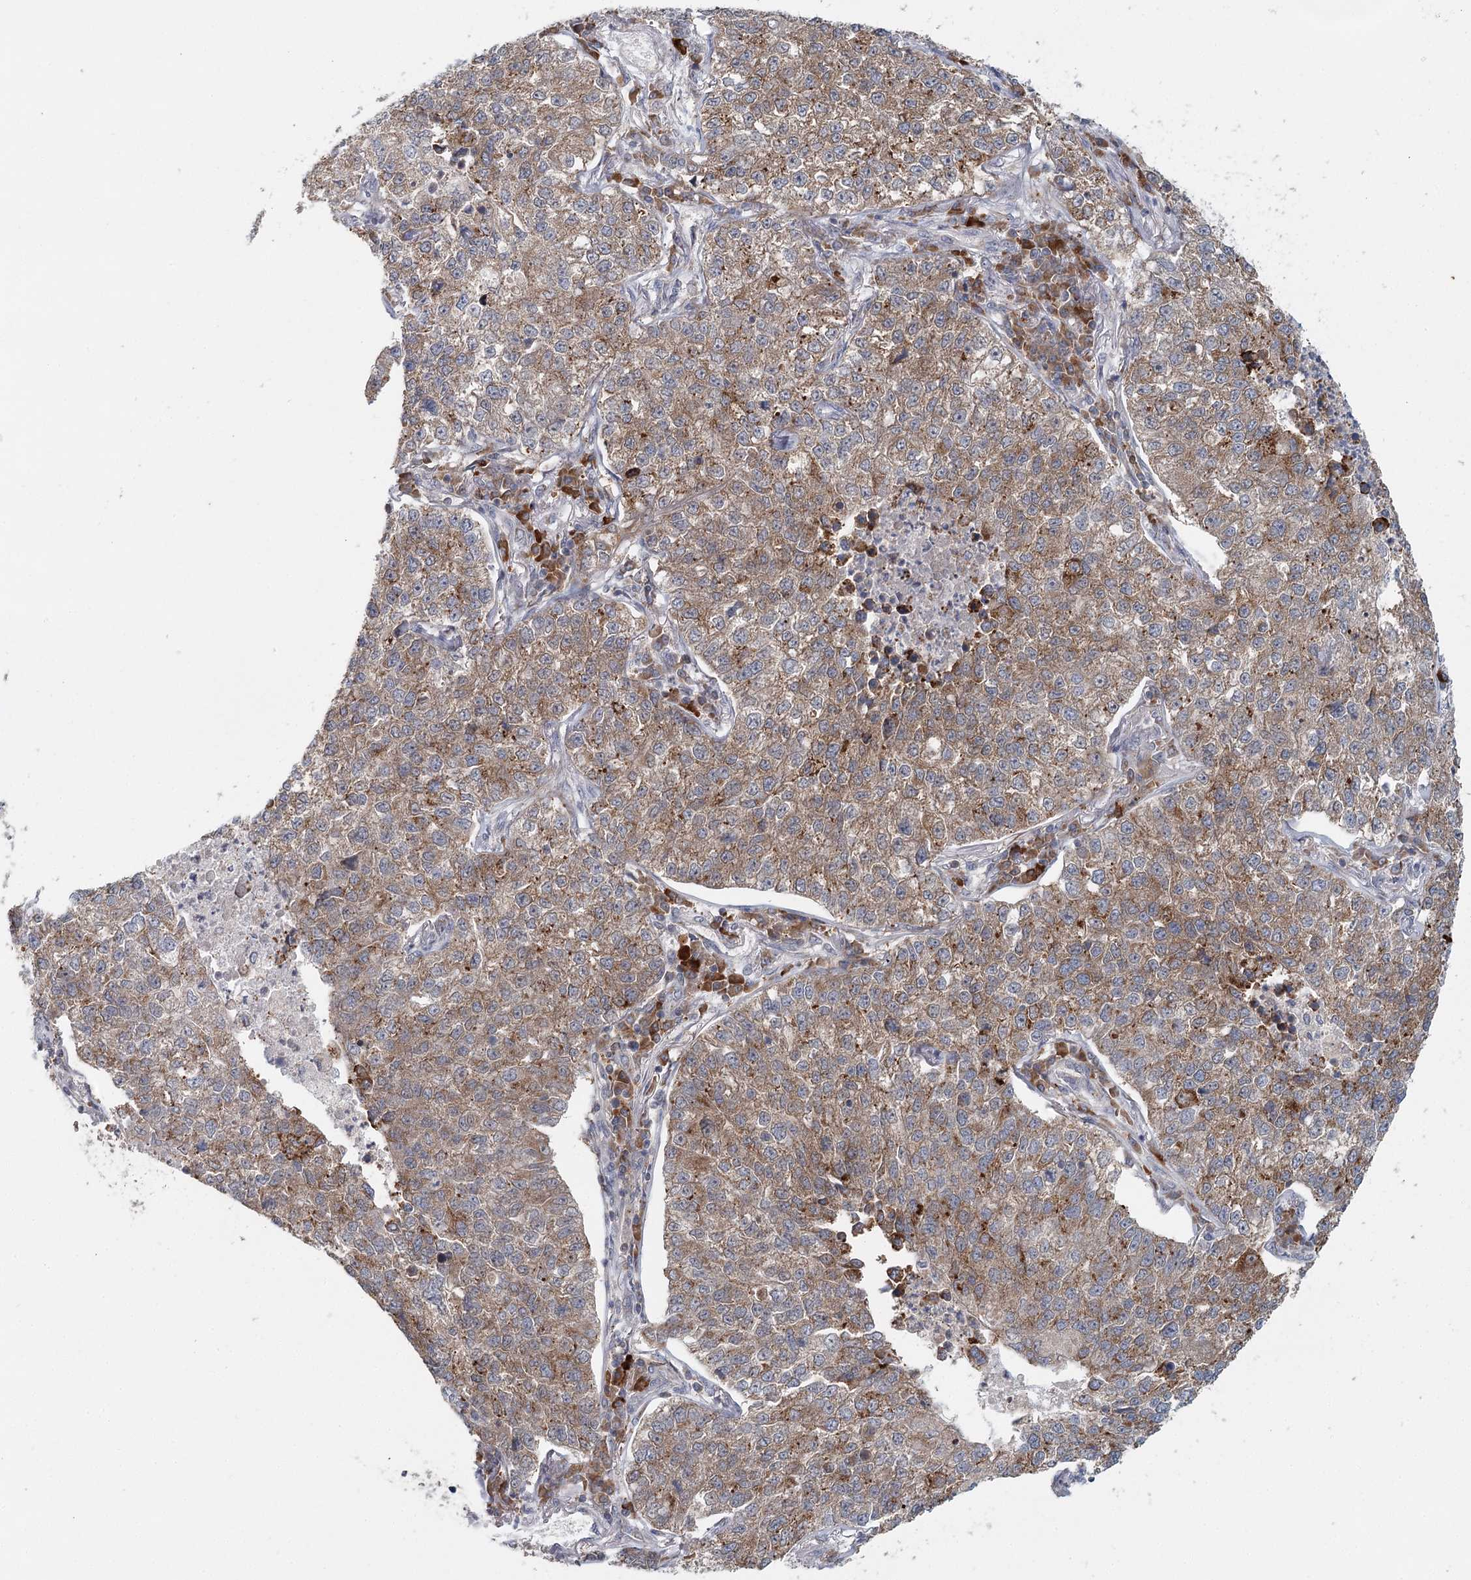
{"staining": {"intensity": "moderate", "quantity": ">75%", "location": "cytoplasmic/membranous"}, "tissue": "lung cancer", "cell_type": "Tumor cells", "image_type": "cancer", "snomed": [{"axis": "morphology", "description": "Adenocarcinoma, NOS"}, {"axis": "topography", "description": "Lung"}], "caption": "High-magnification brightfield microscopy of lung cancer stained with DAB (3,3'-diaminobenzidine) (brown) and counterstained with hematoxylin (blue). tumor cells exhibit moderate cytoplasmic/membranous expression is appreciated in about>75% of cells.", "gene": "ADK", "patient": {"sex": "male", "age": 49}}